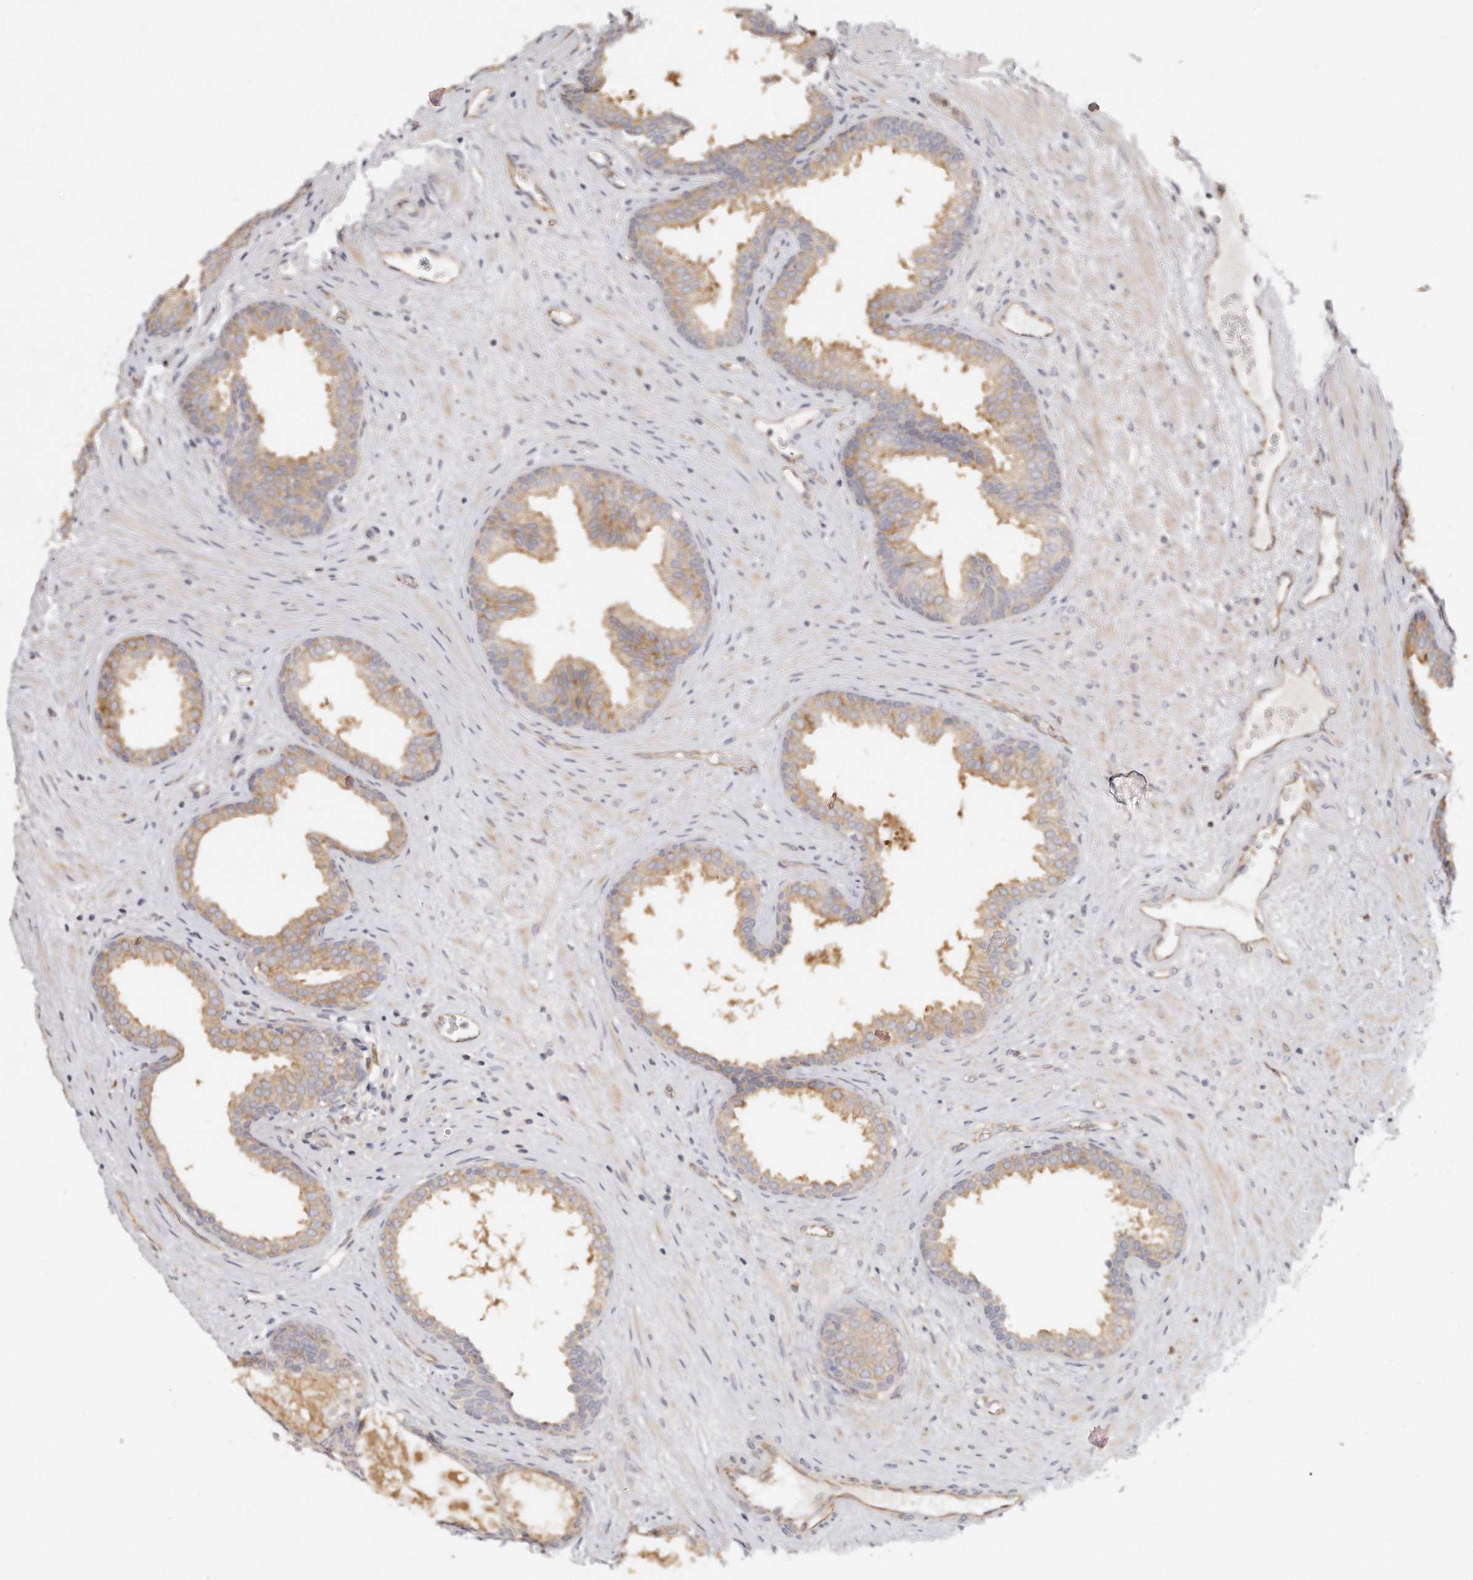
{"staining": {"intensity": "moderate", "quantity": "25%-75%", "location": "cytoplasmic/membranous"}, "tissue": "prostate", "cell_type": "Glandular cells", "image_type": "normal", "snomed": [{"axis": "morphology", "description": "Normal tissue, NOS"}, {"axis": "topography", "description": "Prostate"}], "caption": "The image shows immunohistochemical staining of normal prostate. There is moderate cytoplasmic/membranous staining is seen in approximately 25%-75% of glandular cells.", "gene": "TTLL4", "patient": {"sex": "male", "age": 76}}